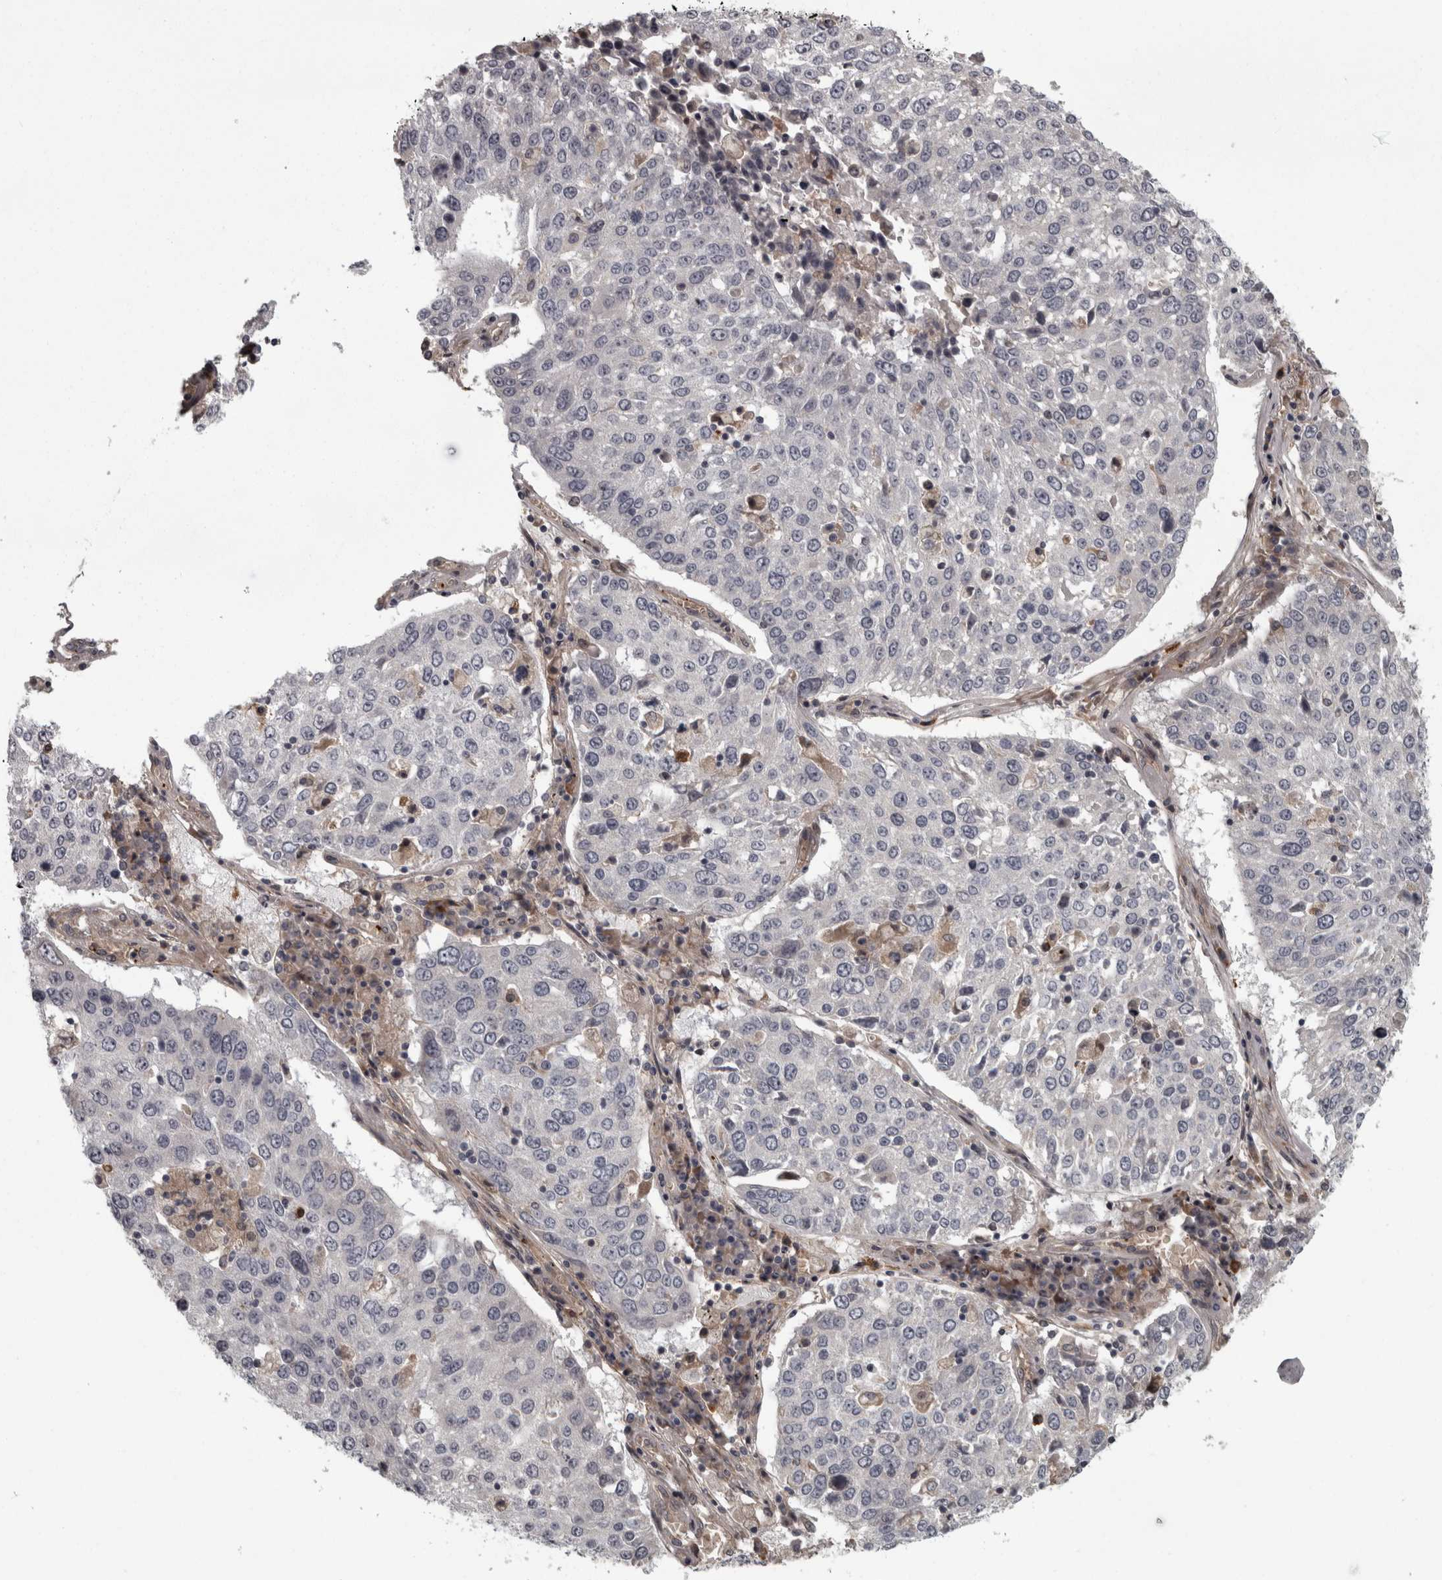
{"staining": {"intensity": "negative", "quantity": "none", "location": "none"}, "tissue": "lung cancer", "cell_type": "Tumor cells", "image_type": "cancer", "snomed": [{"axis": "morphology", "description": "Squamous cell carcinoma, NOS"}, {"axis": "topography", "description": "Lung"}], "caption": "IHC of lung cancer demonstrates no expression in tumor cells.", "gene": "RSU1", "patient": {"sex": "male", "age": 65}}